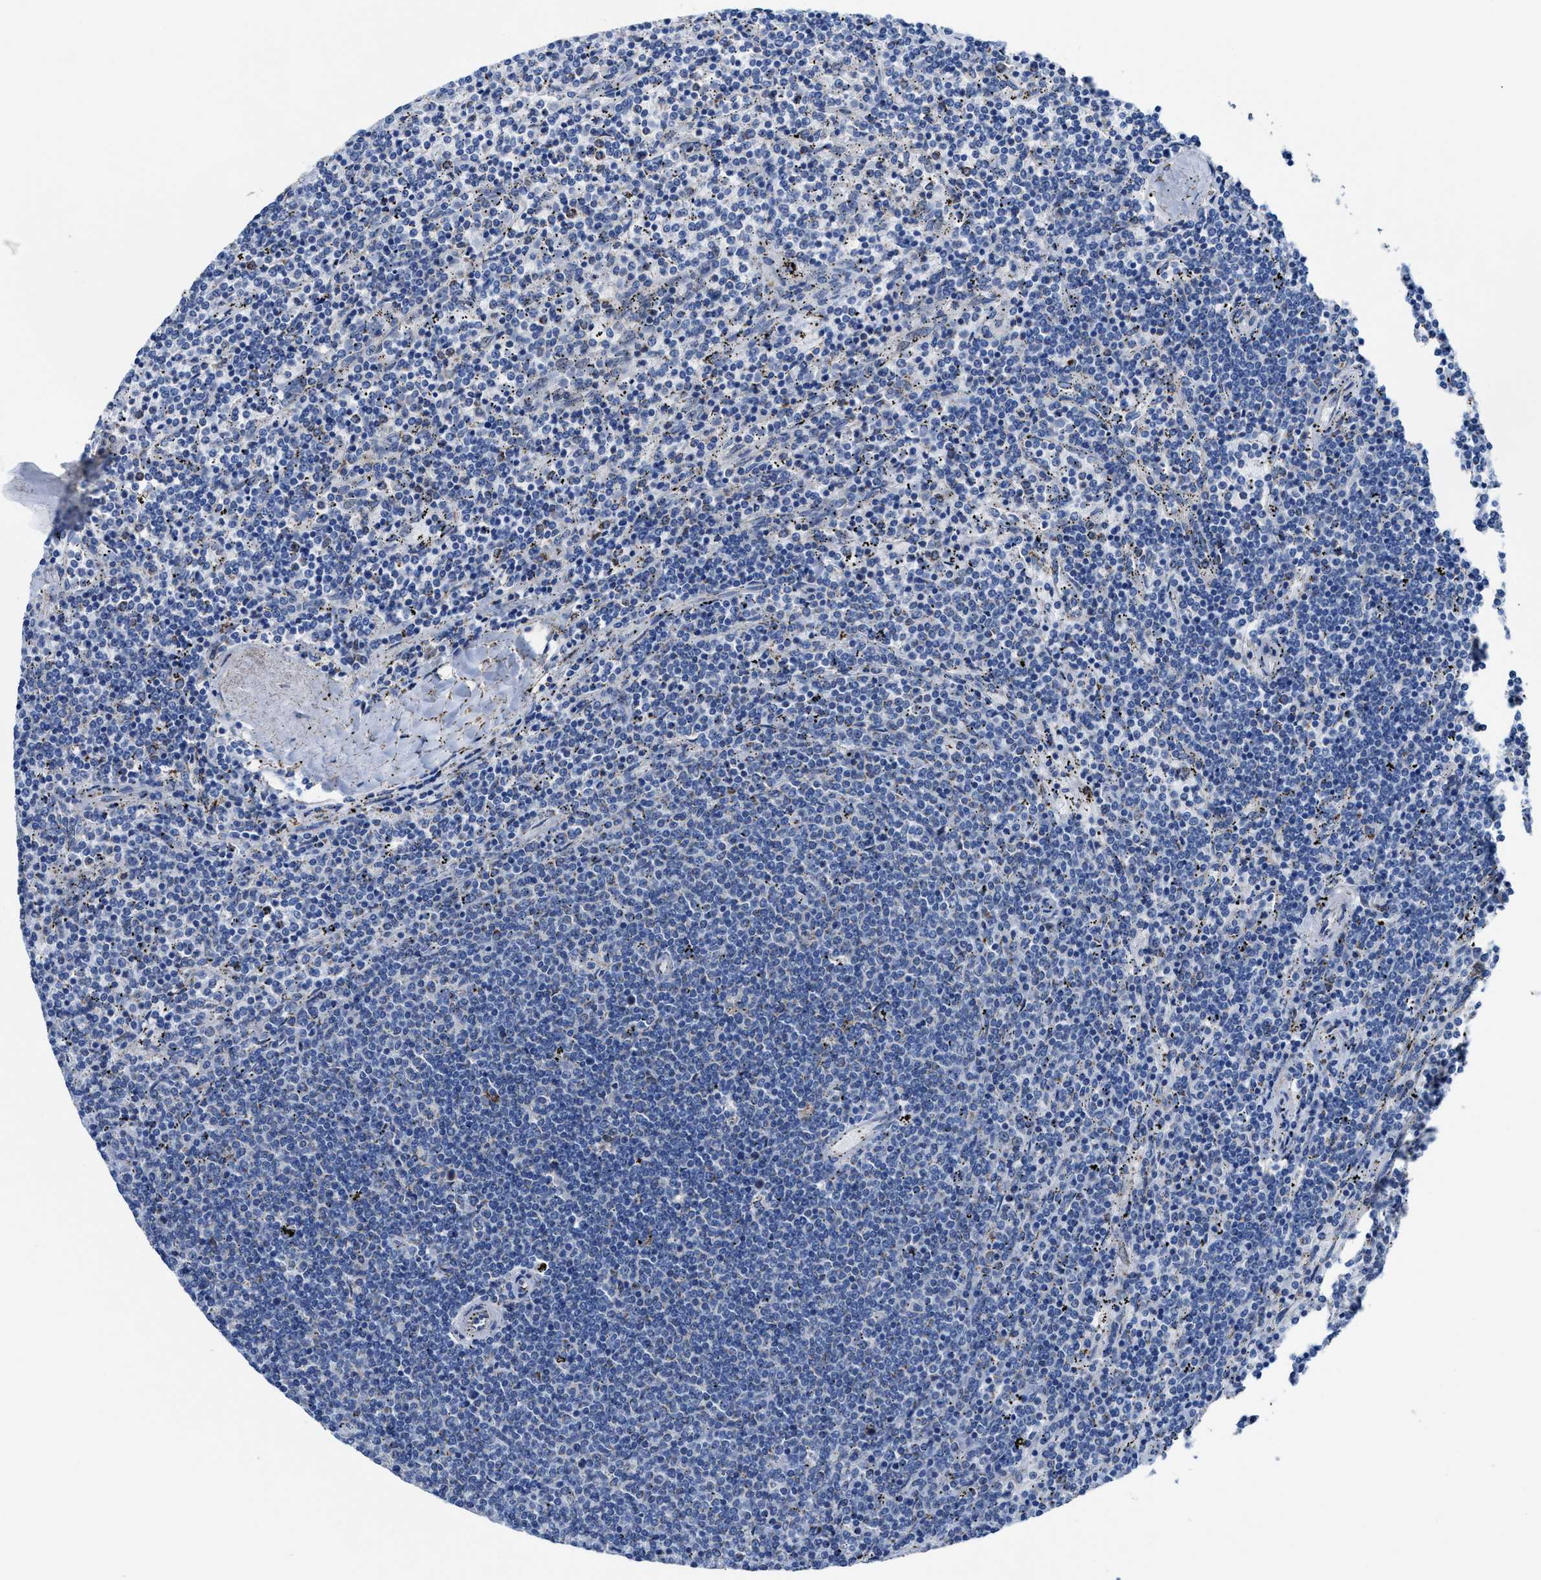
{"staining": {"intensity": "negative", "quantity": "none", "location": "none"}, "tissue": "lymphoma", "cell_type": "Tumor cells", "image_type": "cancer", "snomed": [{"axis": "morphology", "description": "Malignant lymphoma, non-Hodgkin's type, Low grade"}, {"axis": "topography", "description": "Spleen"}], "caption": "There is no significant staining in tumor cells of malignant lymphoma, non-Hodgkin's type (low-grade). (Immunohistochemistry, brightfield microscopy, high magnification).", "gene": "ALDH1B1", "patient": {"sex": "female", "age": 50}}